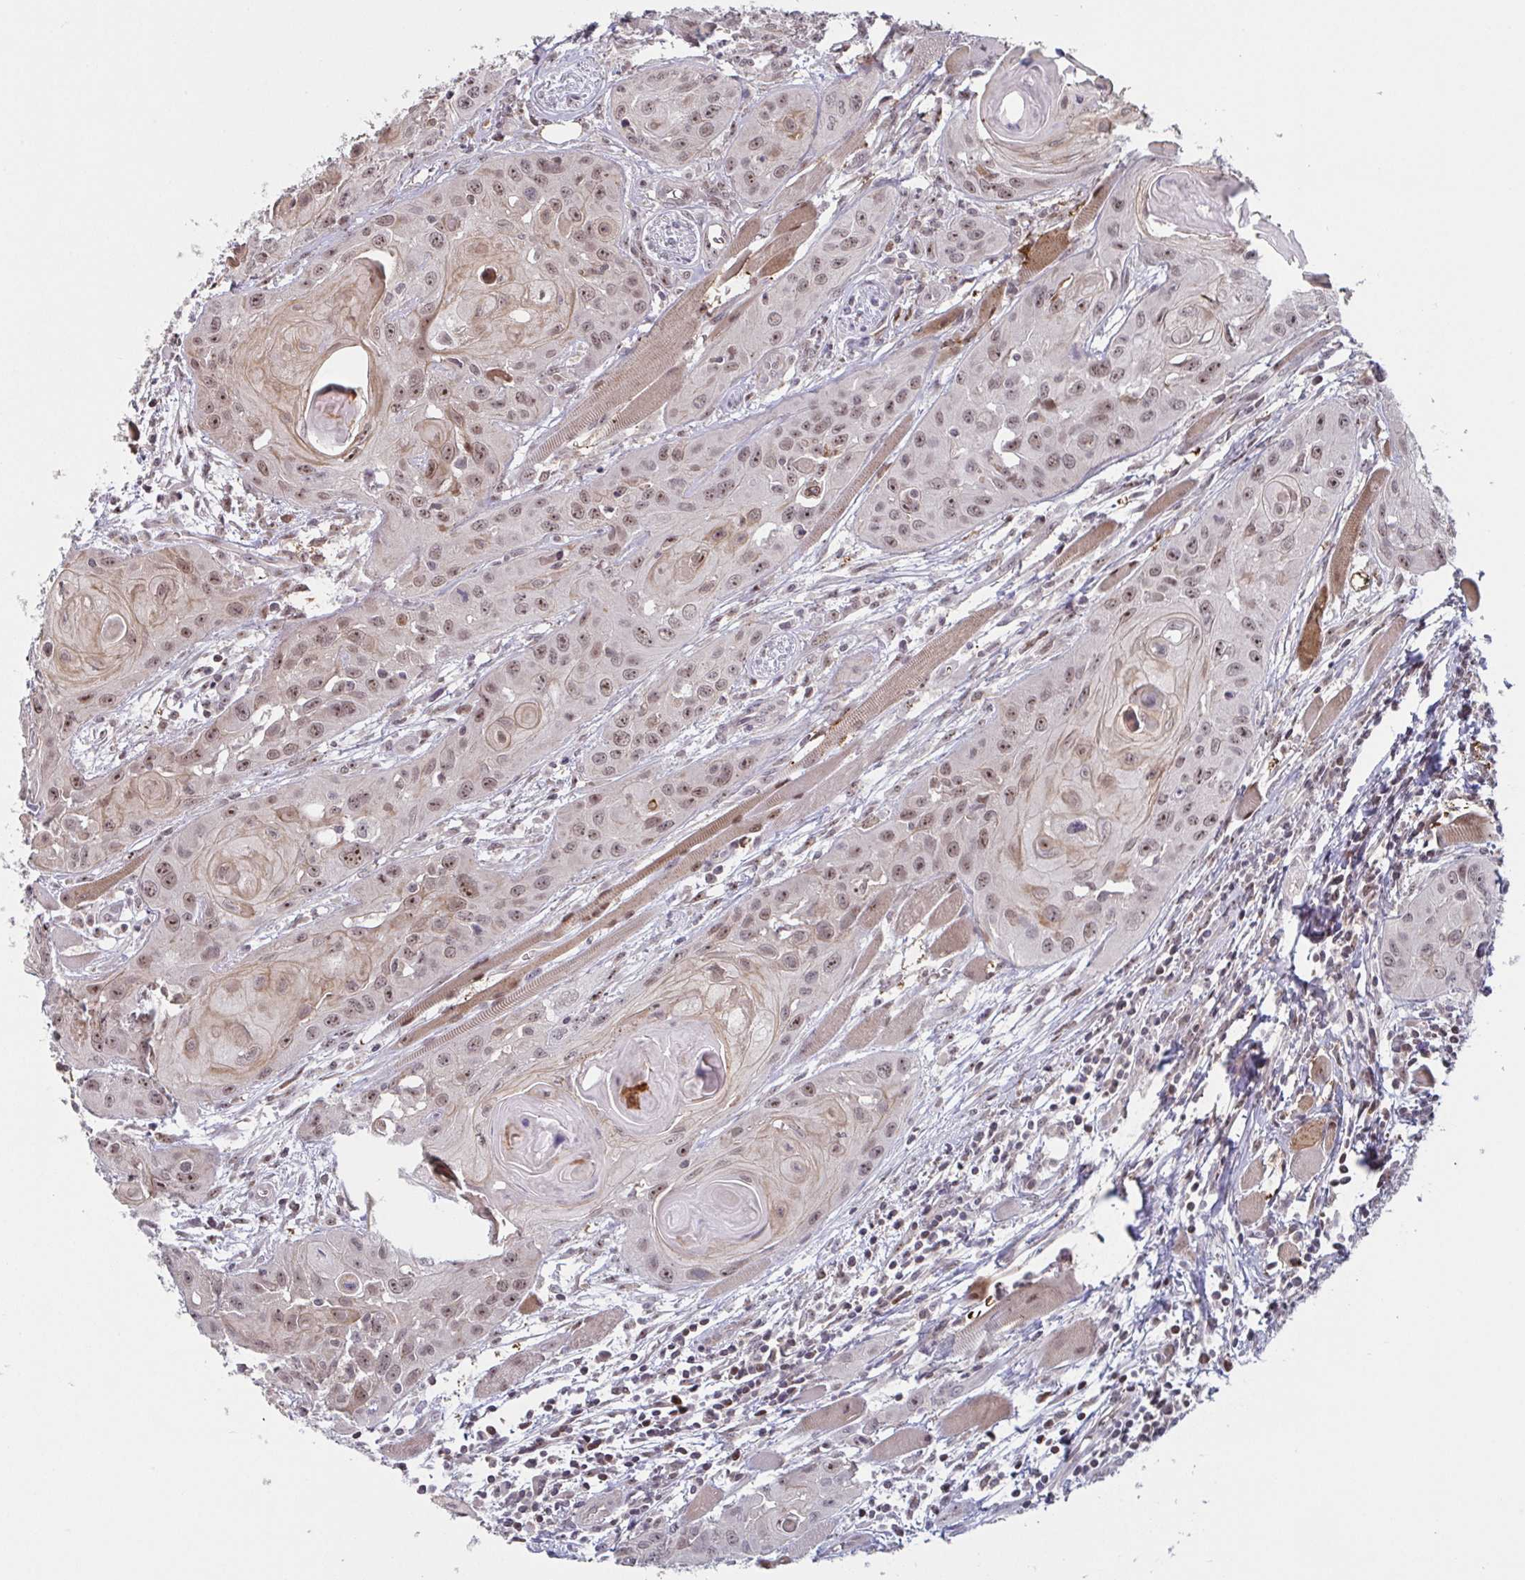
{"staining": {"intensity": "weak", "quantity": ">75%", "location": "nuclear"}, "tissue": "head and neck cancer", "cell_type": "Tumor cells", "image_type": "cancer", "snomed": [{"axis": "morphology", "description": "Squamous cell carcinoma, NOS"}, {"axis": "topography", "description": "Oral tissue"}, {"axis": "topography", "description": "Head-Neck"}], "caption": "Immunohistochemical staining of human head and neck squamous cell carcinoma displays low levels of weak nuclear expression in about >75% of tumor cells.", "gene": "NLRP13", "patient": {"sex": "male", "age": 58}}